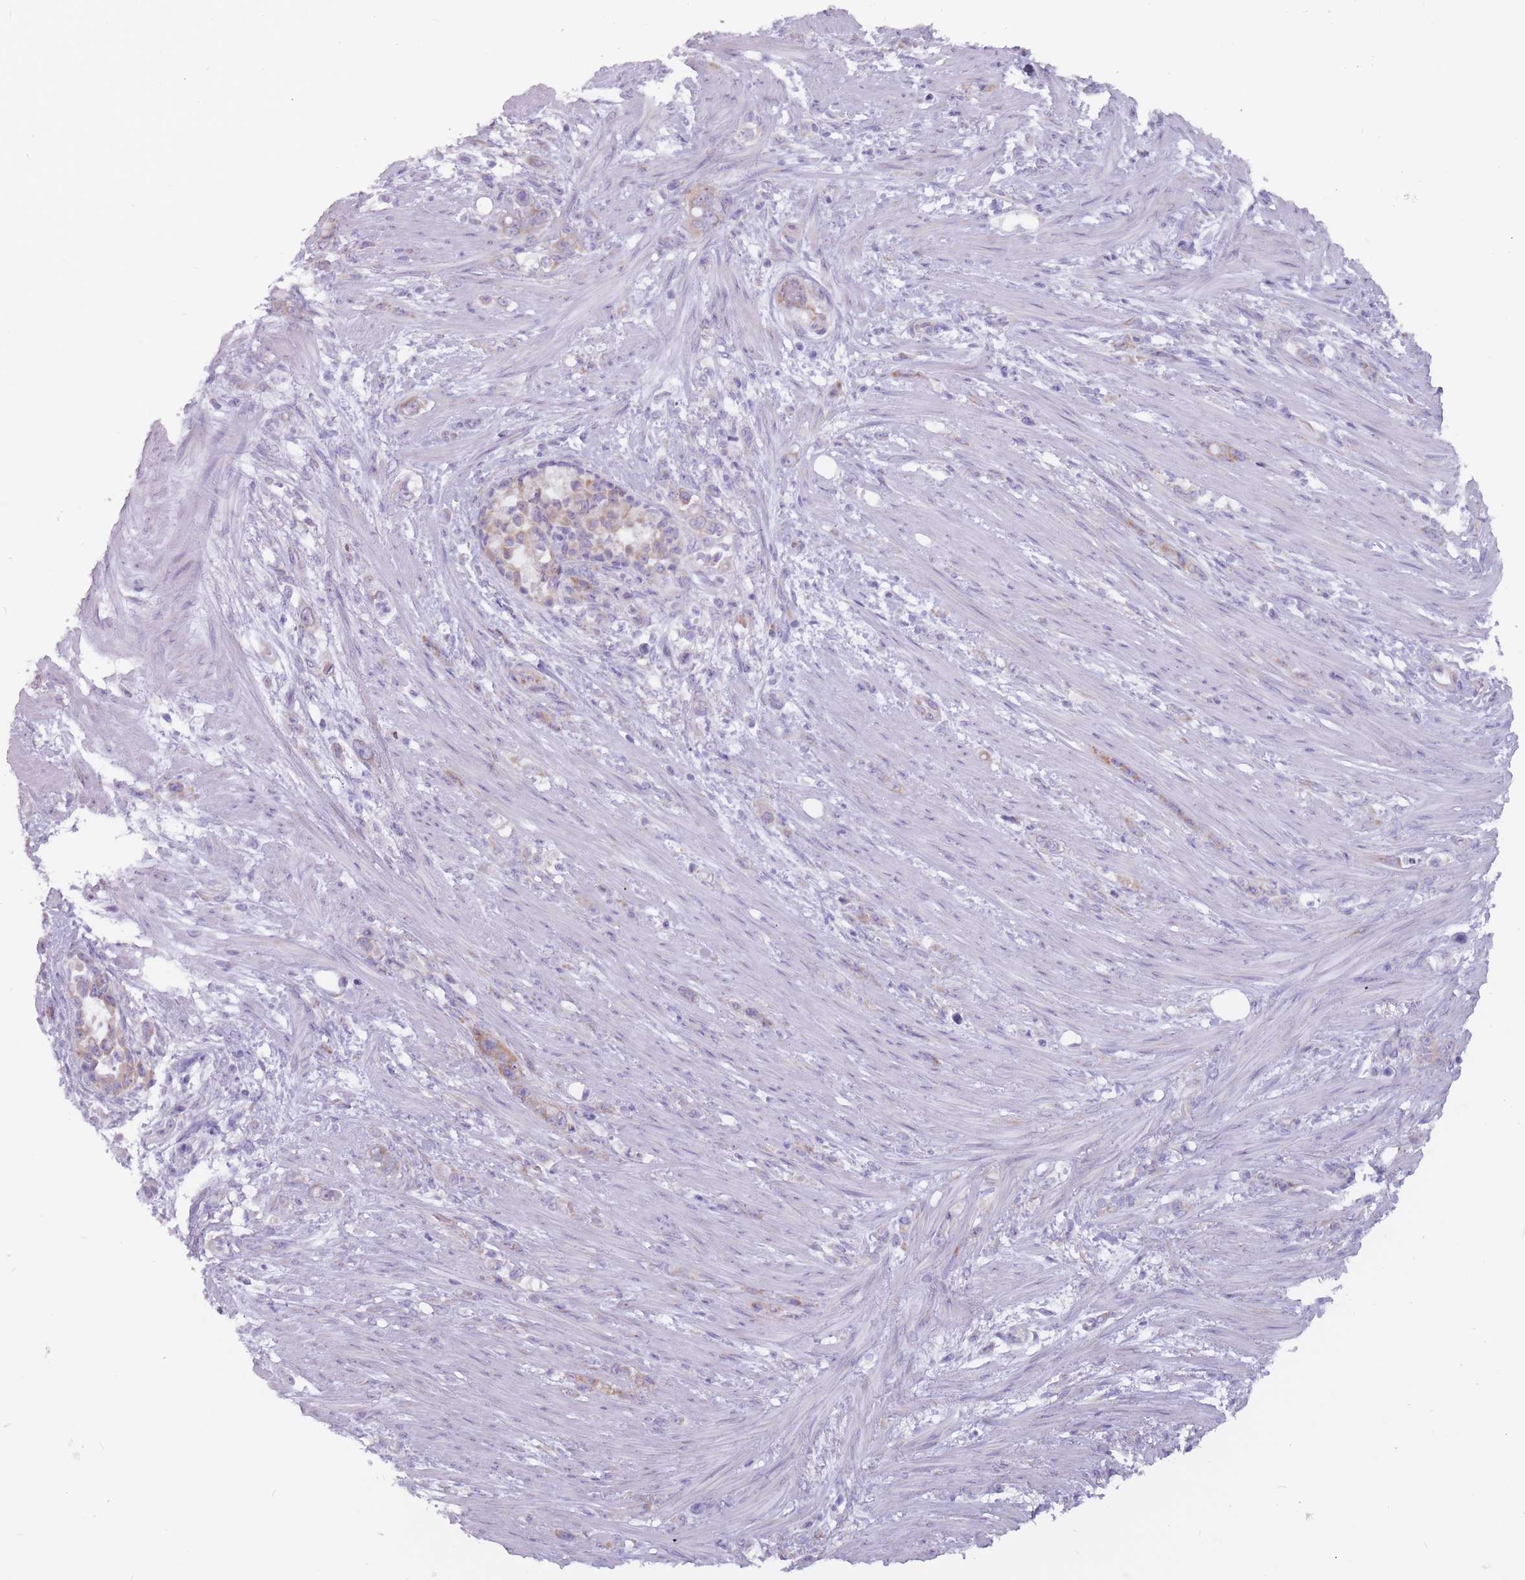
{"staining": {"intensity": "weak", "quantity": "25%-75%", "location": "cytoplasmic/membranous"}, "tissue": "stomach cancer", "cell_type": "Tumor cells", "image_type": "cancer", "snomed": [{"axis": "morphology", "description": "Normal tissue, NOS"}, {"axis": "morphology", "description": "Adenocarcinoma, NOS"}, {"axis": "topography", "description": "Stomach"}], "caption": "An image of human adenocarcinoma (stomach) stained for a protein demonstrates weak cytoplasmic/membranous brown staining in tumor cells.", "gene": "RPL18", "patient": {"sex": "female", "age": 79}}